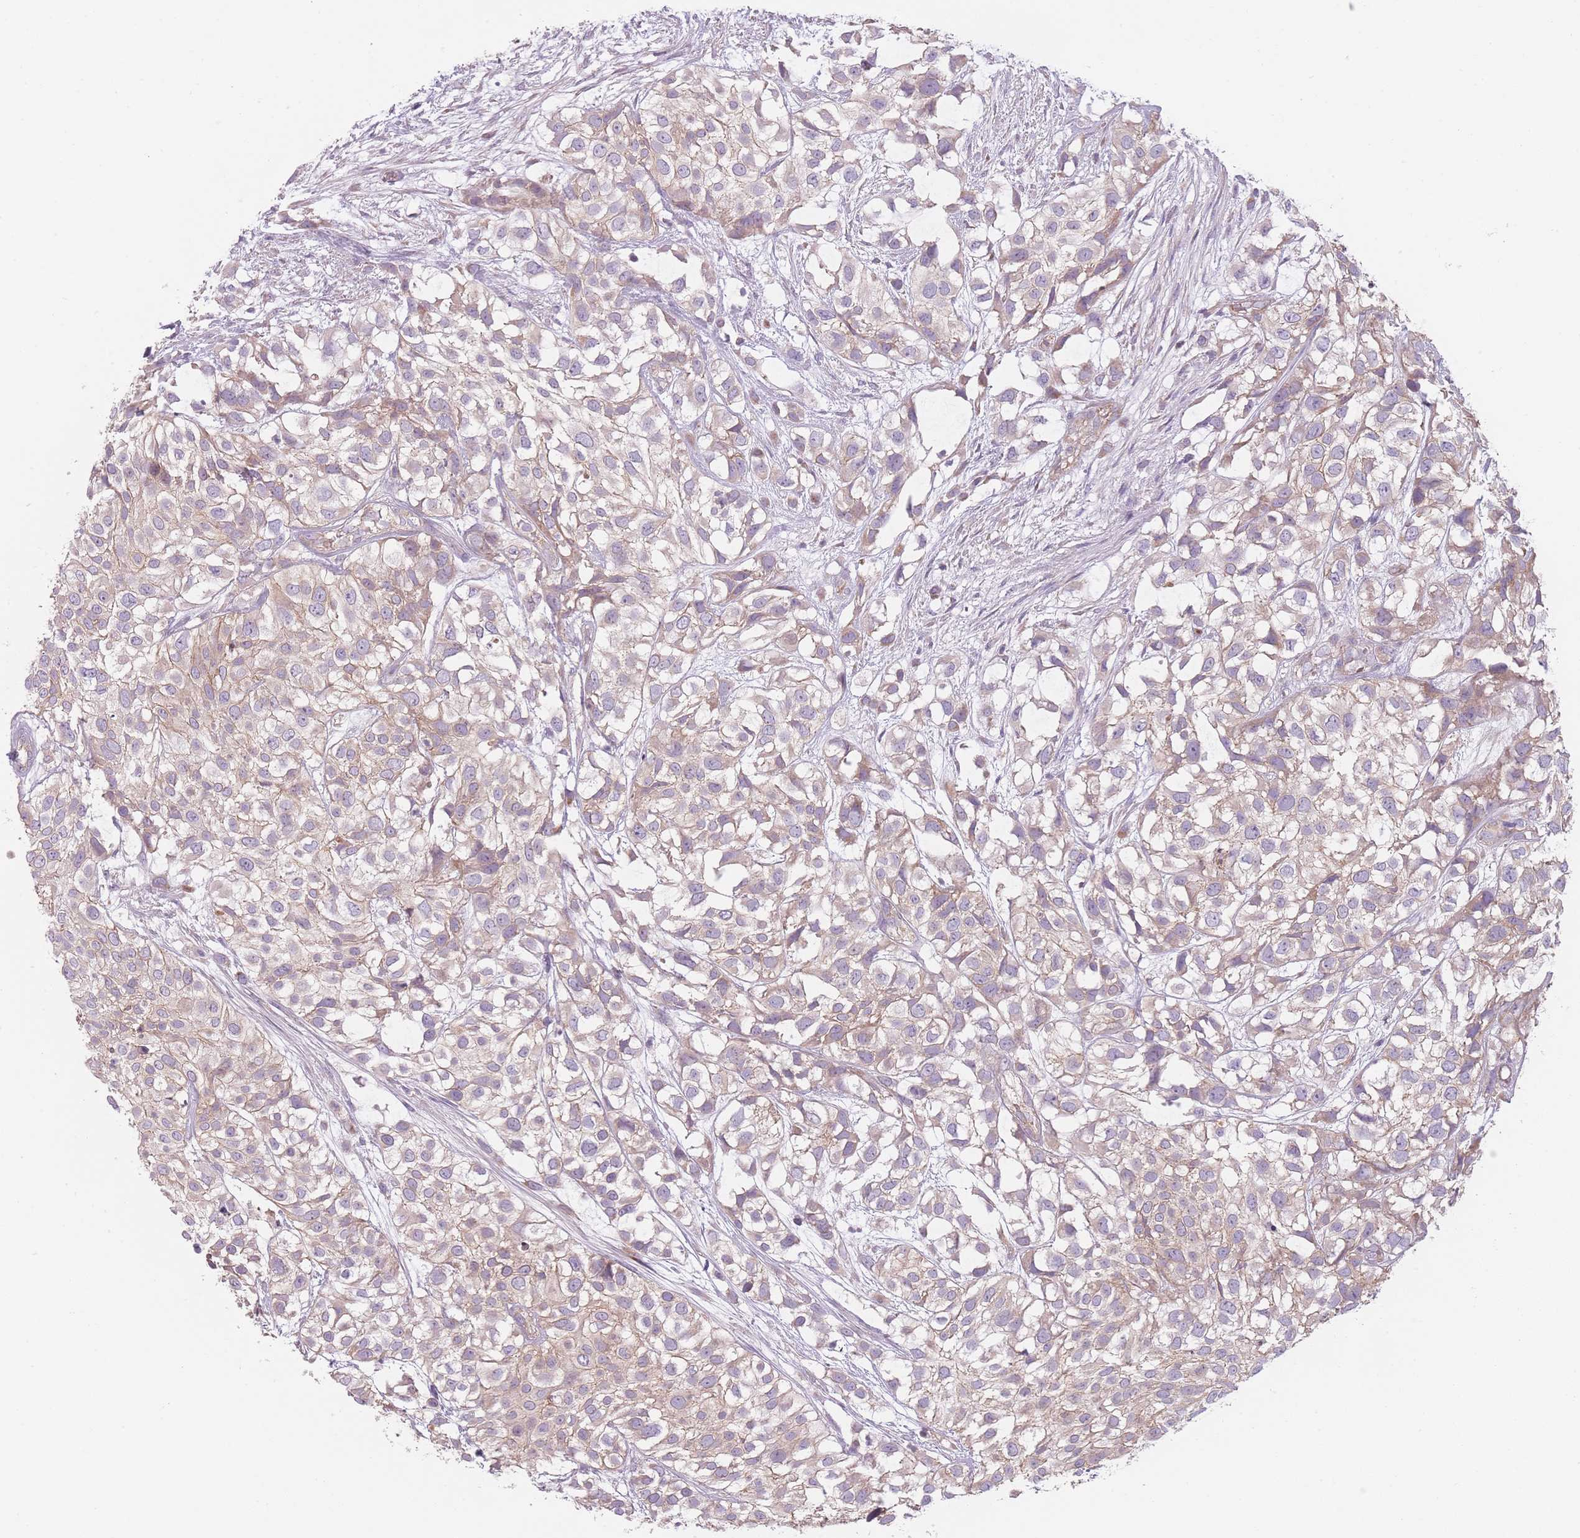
{"staining": {"intensity": "weak", "quantity": "25%-75%", "location": "cytoplasmic/membranous"}, "tissue": "urothelial cancer", "cell_type": "Tumor cells", "image_type": "cancer", "snomed": [{"axis": "morphology", "description": "Urothelial carcinoma, High grade"}, {"axis": "topography", "description": "Urinary bladder"}], "caption": "A histopathology image showing weak cytoplasmic/membranous staining in approximately 25%-75% of tumor cells in urothelial cancer, as visualized by brown immunohistochemical staining.", "gene": "NT5DC2", "patient": {"sex": "male", "age": 56}}